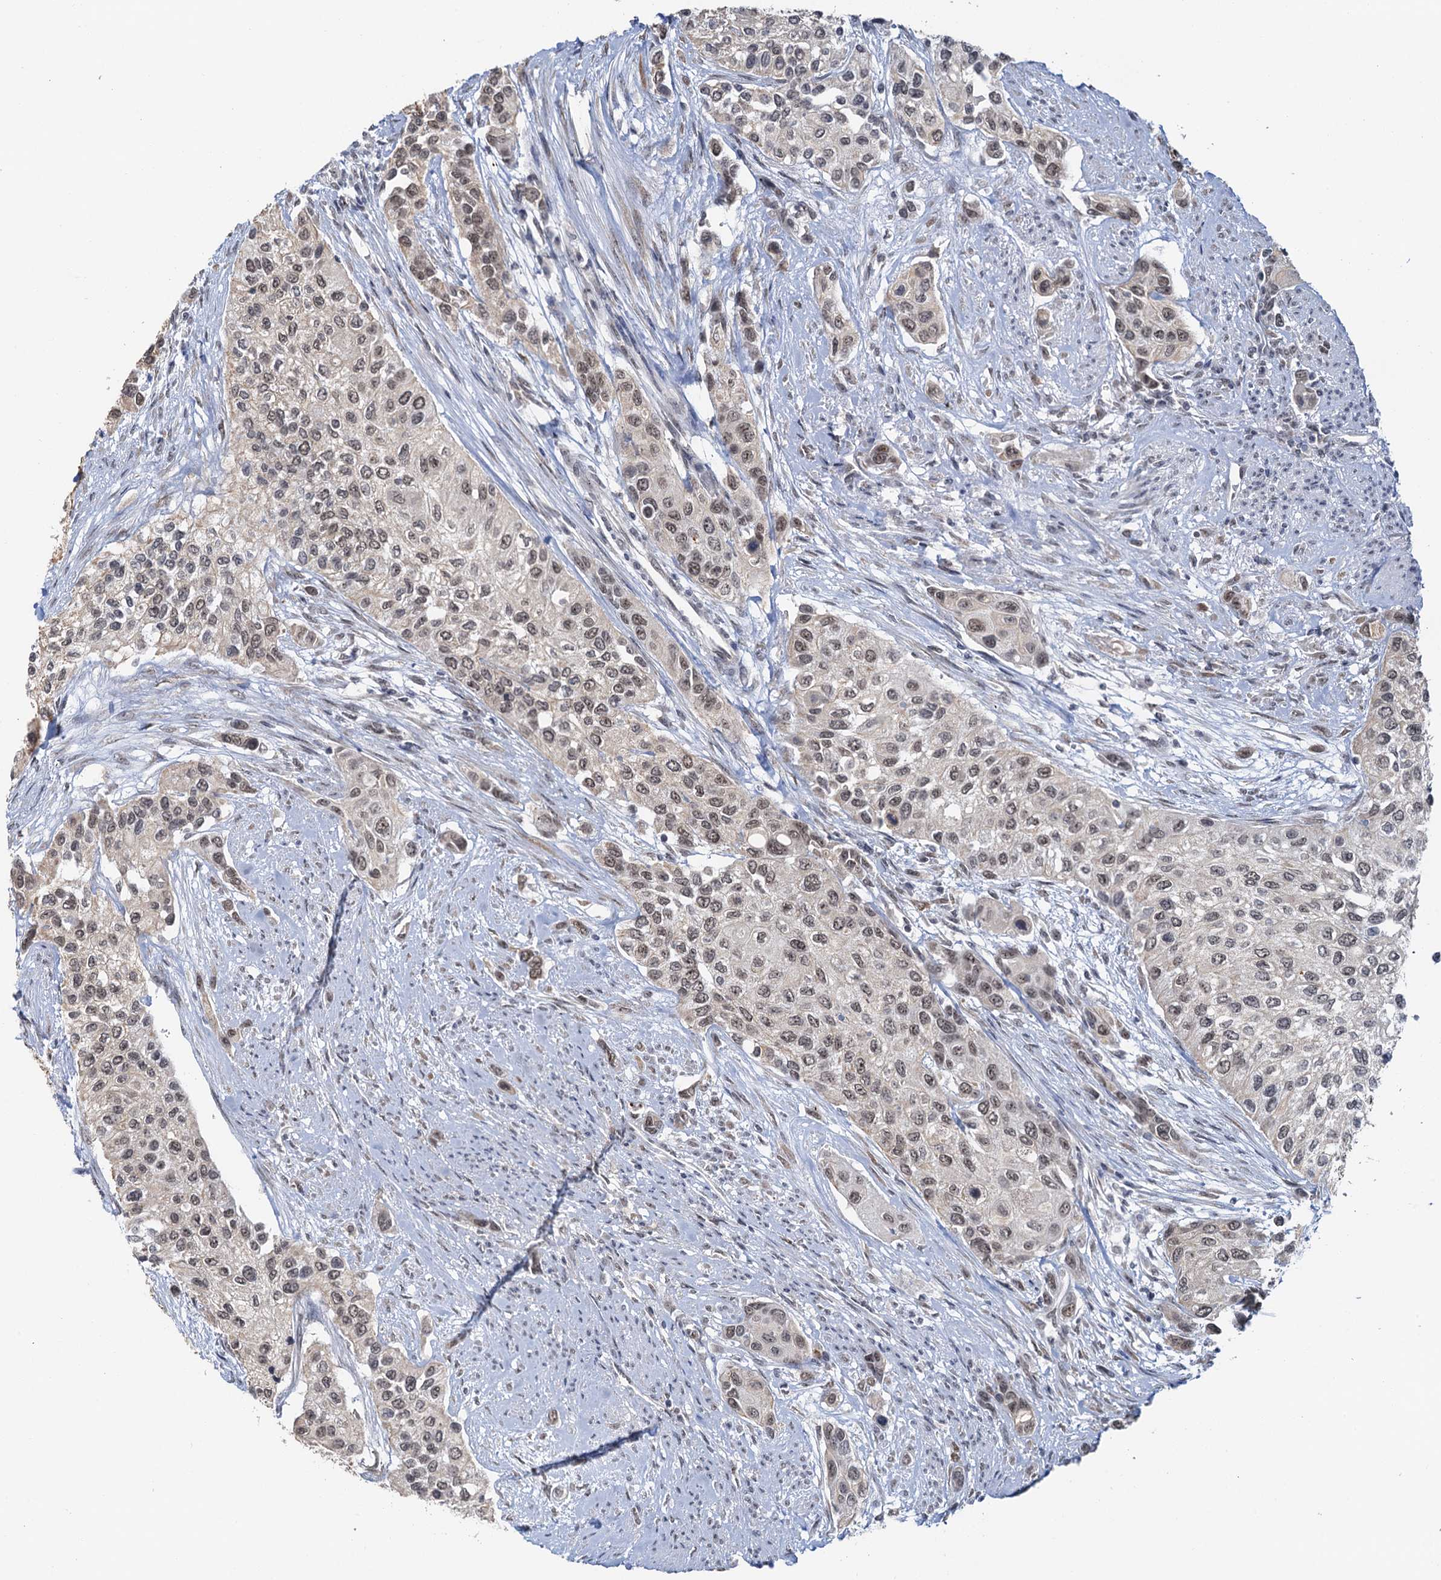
{"staining": {"intensity": "moderate", "quantity": ">75%", "location": "nuclear"}, "tissue": "urothelial cancer", "cell_type": "Tumor cells", "image_type": "cancer", "snomed": [{"axis": "morphology", "description": "Normal tissue, NOS"}, {"axis": "morphology", "description": "Urothelial carcinoma, High grade"}, {"axis": "topography", "description": "Vascular tissue"}, {"axis": "topography", "description": "Urinary bladder"}], "caption": "IHC image of human urothelial carcinoma (high-grade) stained for a protein (brown), which demonstrates medium levels of moderate nuclear expression in about >75% of tumor cells.", "gene": "NAT10", "patient": {"sex": "female", "age": 56}}